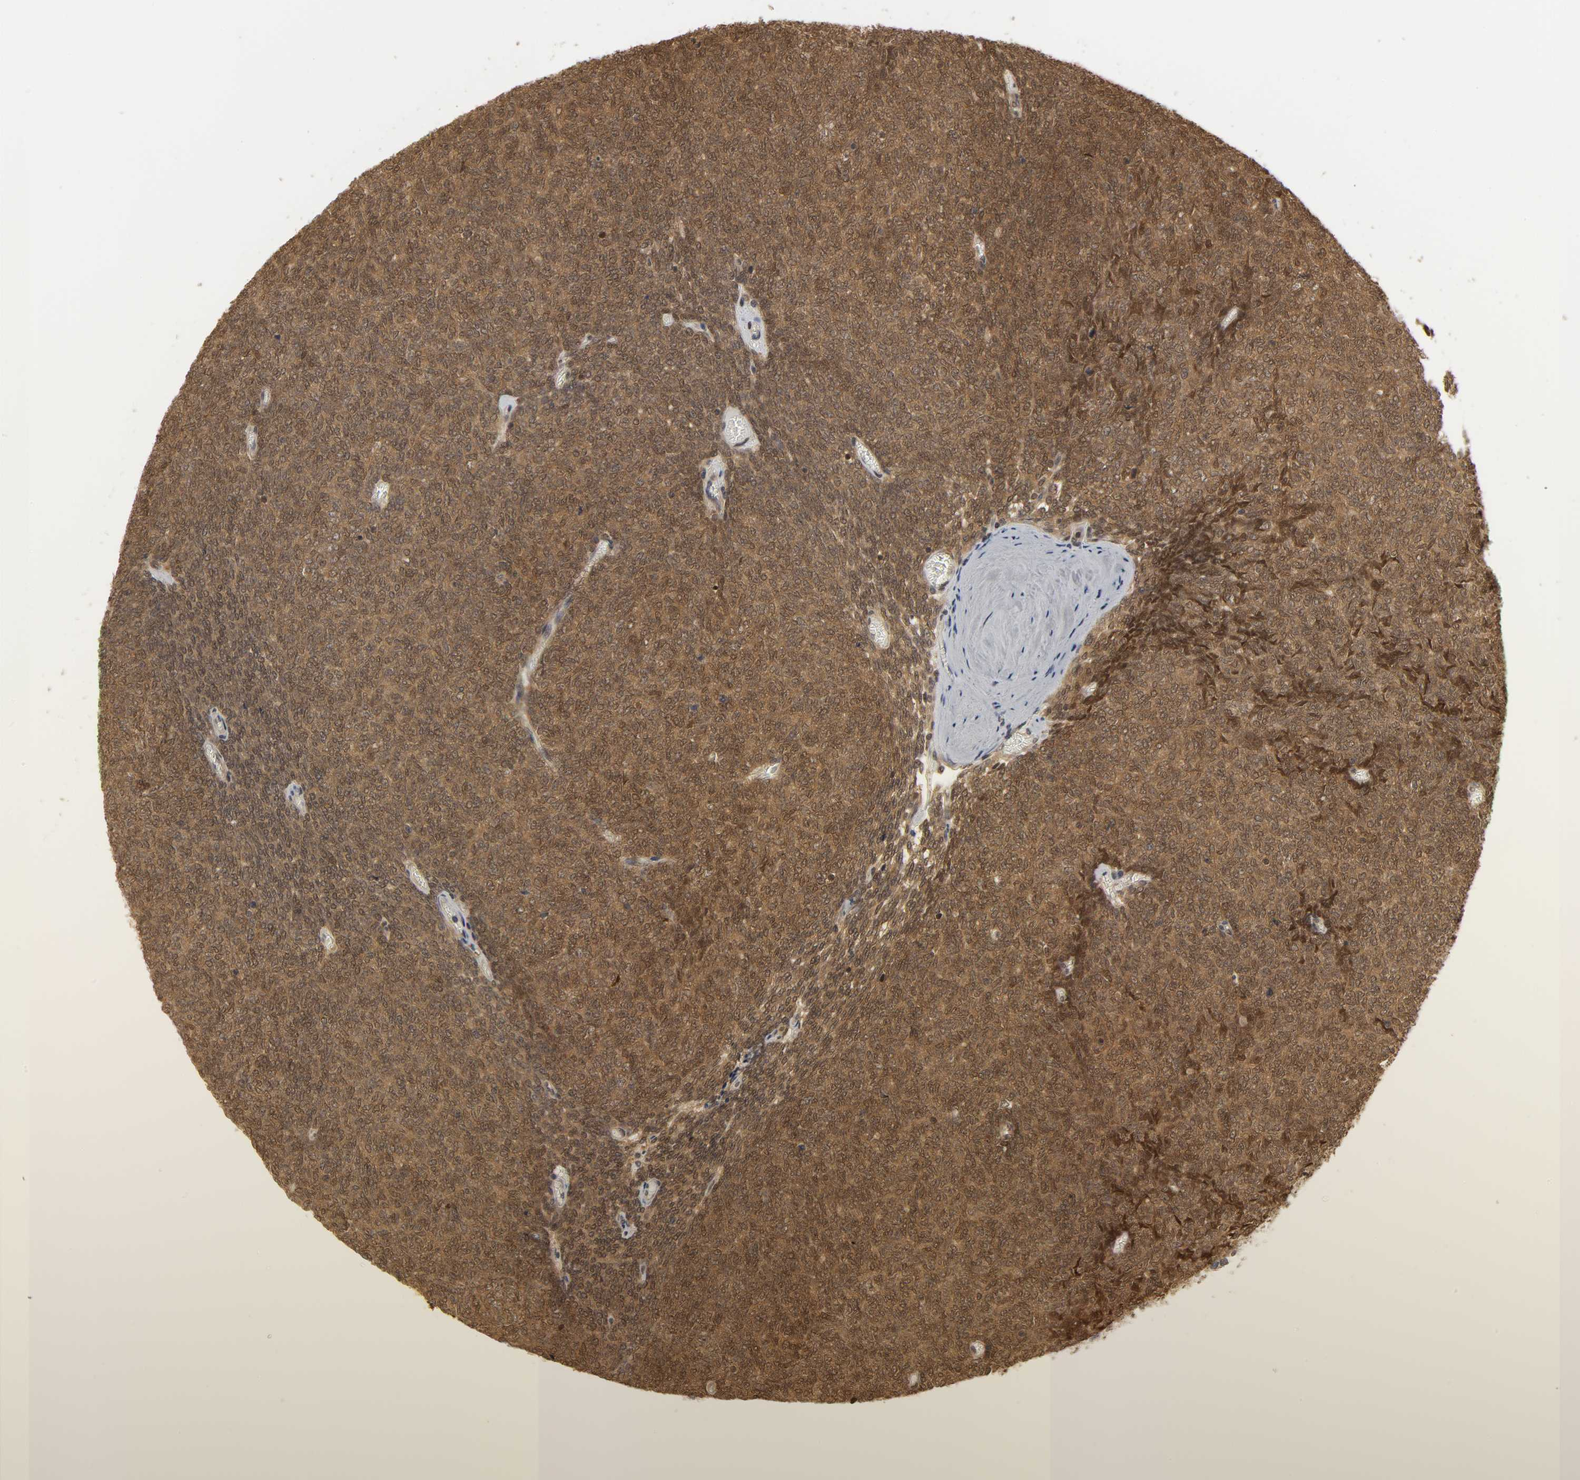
{"staining": {"intensity": "moderate", "quantity": ">75%", "location": "cytoplasmic/membranous,nuclear"}, "tissue": "renal cancer", "cell_type": "Tumor cells", "image_type": "cancer", "snomed": [{"axis": "morphology", "description": "Neoplasm, malignant, NOS"}, {"axis": "topography", "description": "Kidney"}], "caption": "About >75% of tumor cells in renal cancer (malignant neoplasm) reveal moderate cytoplasmic/membranous and nuclear protein staining as visualized by brown immunohistochemical staining.", "gene": "PARK7", "patient": {"sex": "male", "age": 28}}